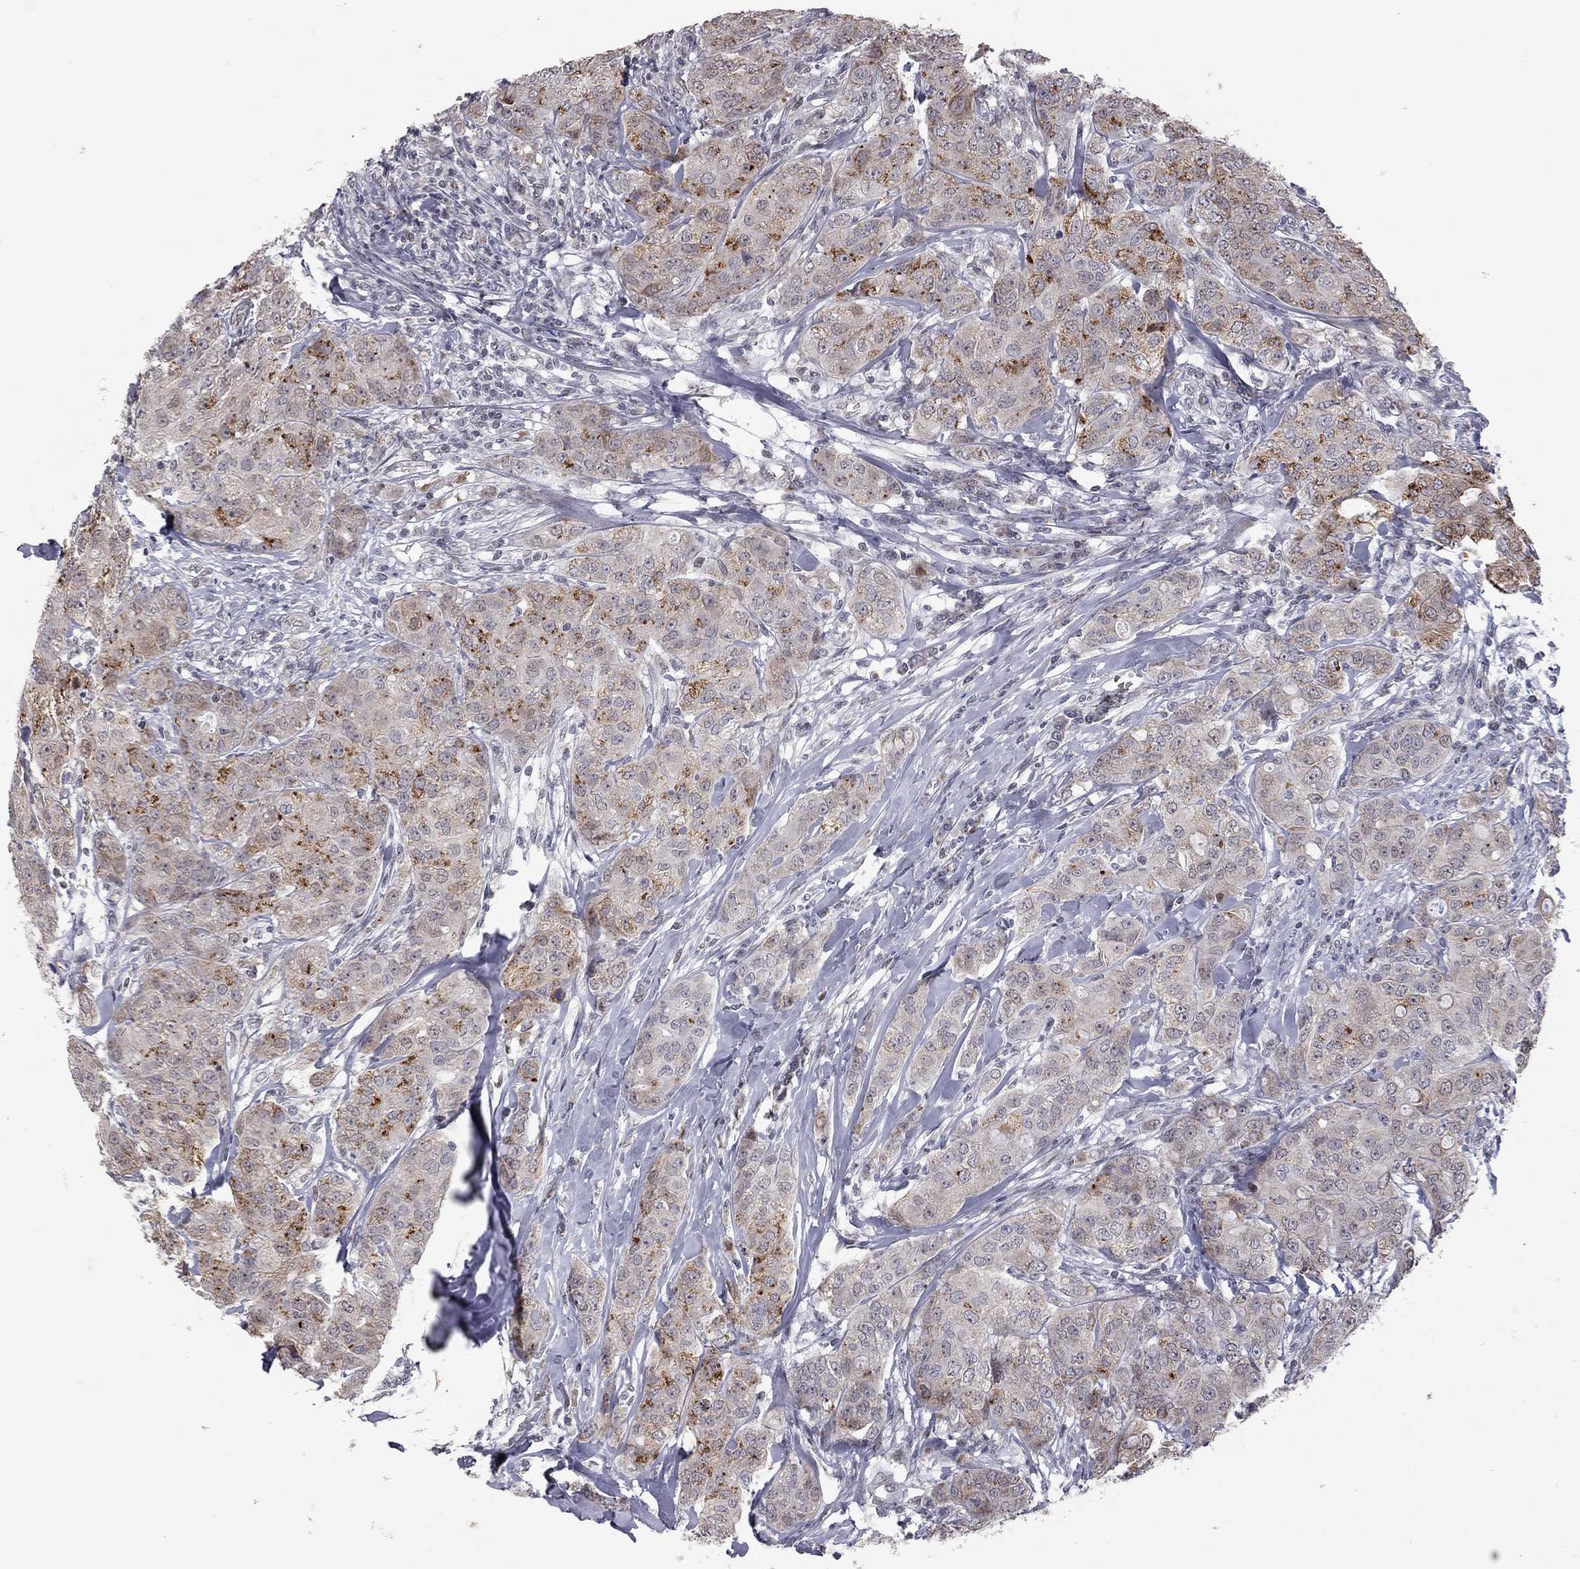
{"staining": {"intensity": "strong", "quantity": "<25%", "location": "cytoplasmic/membranous"}, "tissue": "breast cancer", "cell_type": "Tumor cells", "image_type": "cancer", "snomed": [{"axis": "morphology", "description": "Duct carcinoma"}, {"axis": "topography", "description": "Breast"}], "caption": "Immunohistochemical staining of breast infiltrating ductal carcinoma exhibits strong cytoplasmic/membranous protein expression in about <25% of tumor cells.", "gene": "MC3R", "patient": {"sex": "female", "age": 43}}